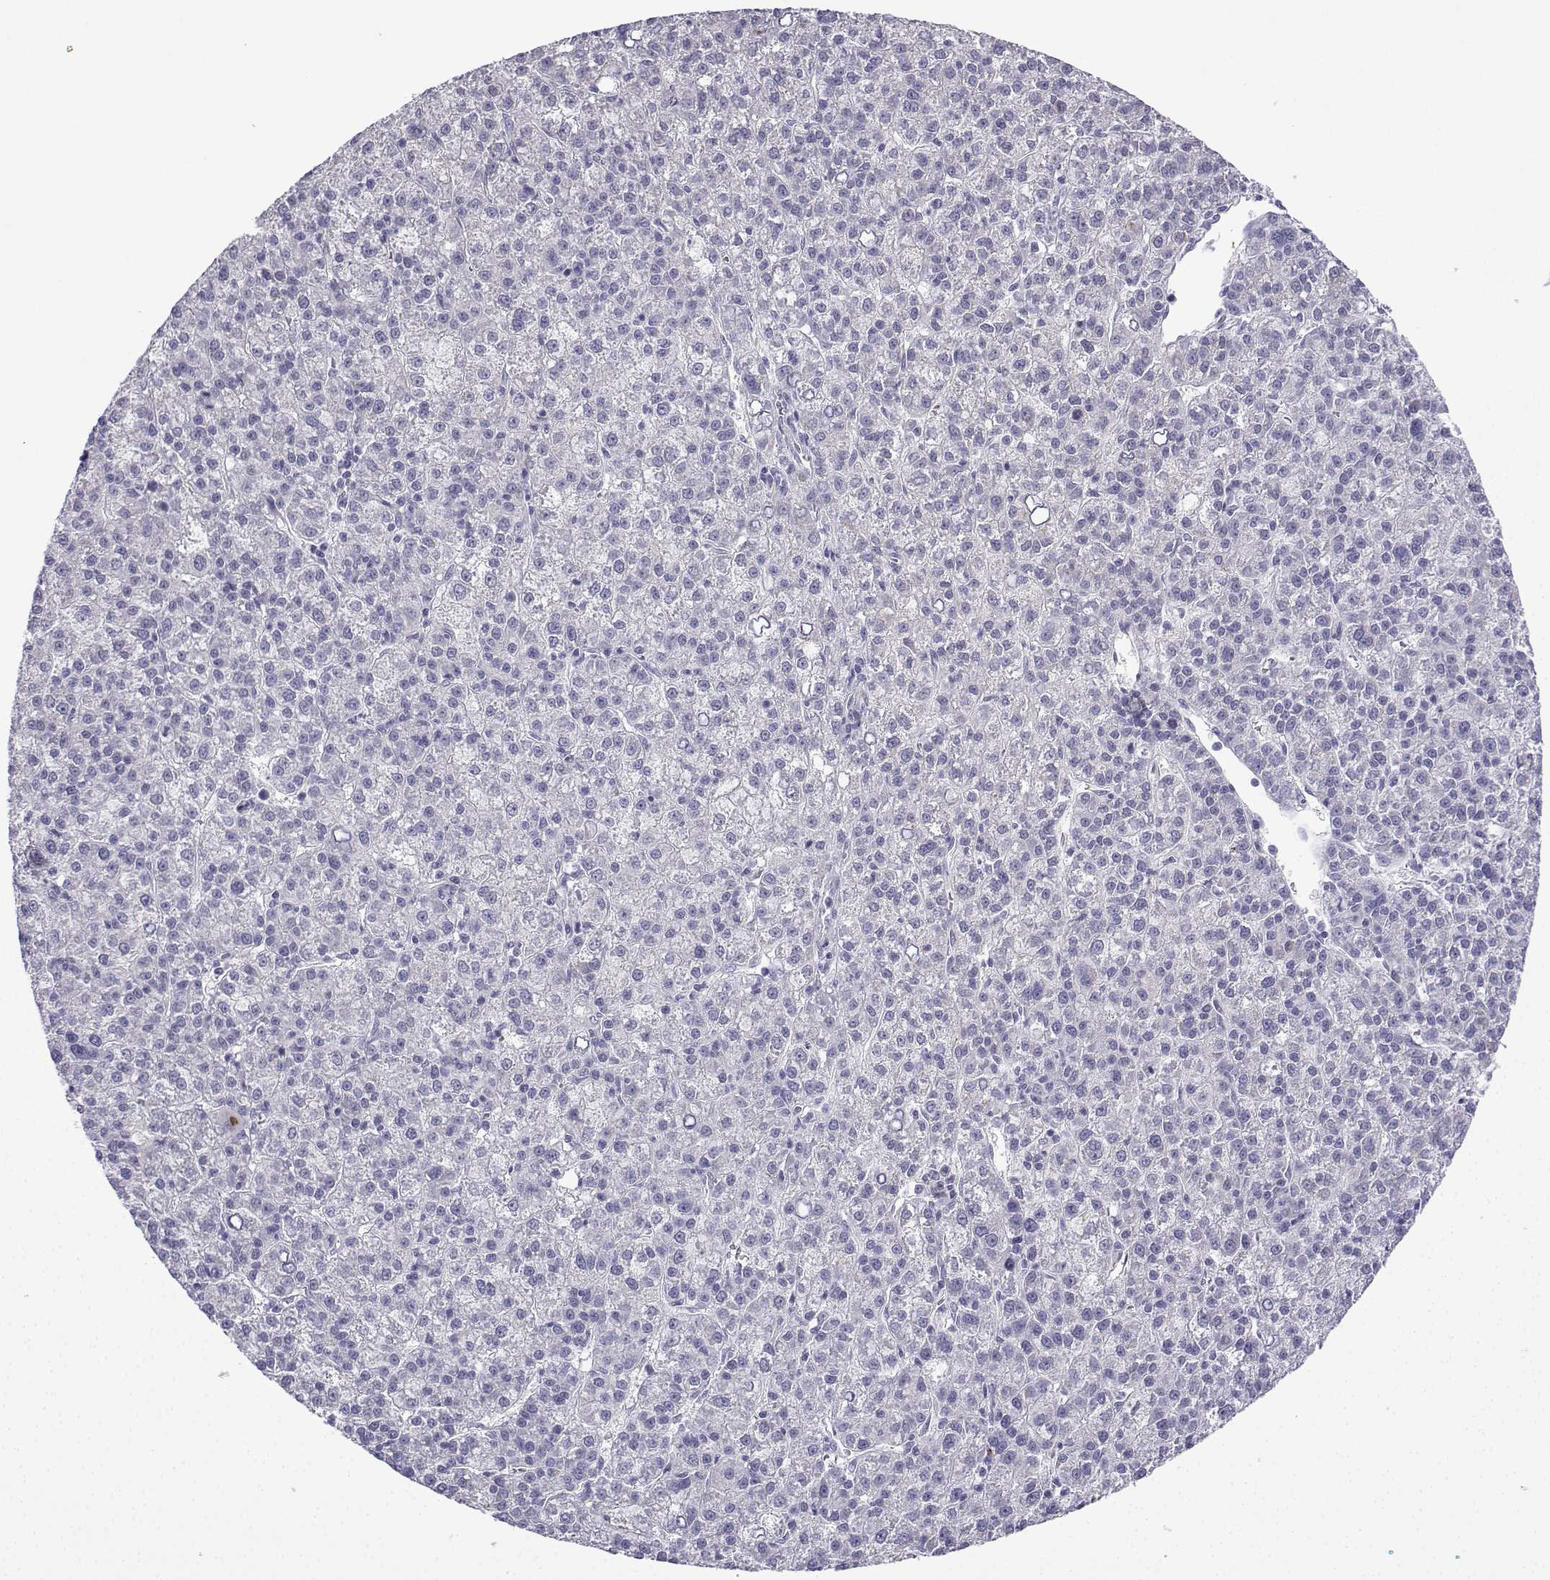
{"staining": {"intensity": "negative", "quantity": "none", "location": "none"}, "tissue": "liver cancer", "cell_type": "Tumor cells", "image_type": "cancer", "snomed": [{"axis": "morphology", "description": "Carcinoma, Hepatocellular, NOS"}, {"axis": "topography", "description": "Liver"}], "caption": "There is no significant staining in tumor cells of liver cancer.", "gene": "SPACA7", "patient": {"sex": "female", "age": 60}}